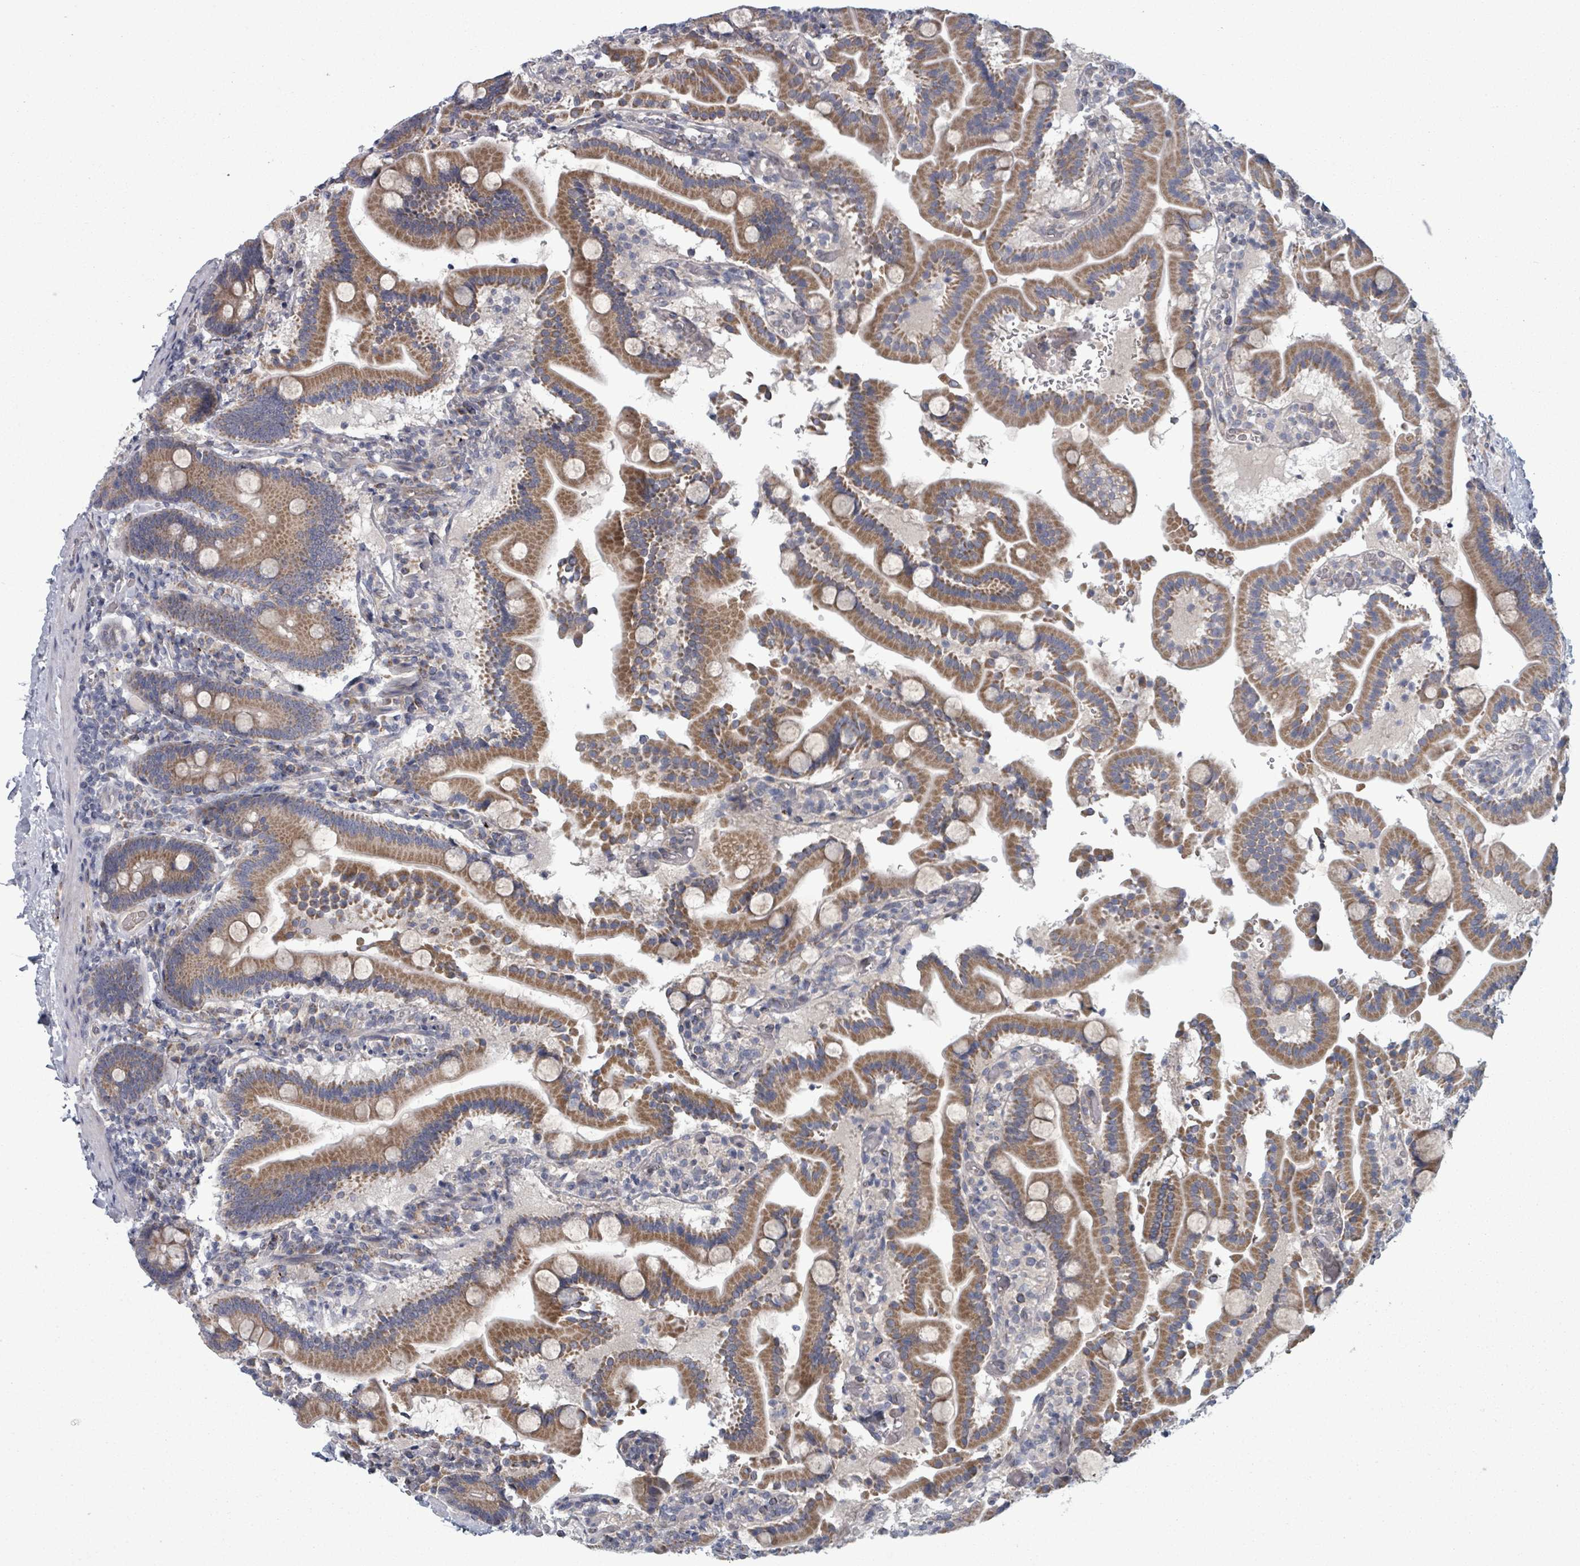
{"staining": {"intensity": "moderate", "quantity": ">75%", "location": "cytoplasmic/membranous"}, "tissue": "duodenum", "cell_type": "Glandular cells", "image_type": "normal", "snomed": [{"axis": "morphology", "description": "Normal tissue, NOS"}, {"axis": "topography", "description": "Duodenum"}], "caption": "The immunohistochemical stain shows moderate cytoplasmic/membranous expression in glandular cells of unremarkable duodenum.", "gene": "FKBP1A", "patient": {"sex": "male", "age": 55}}